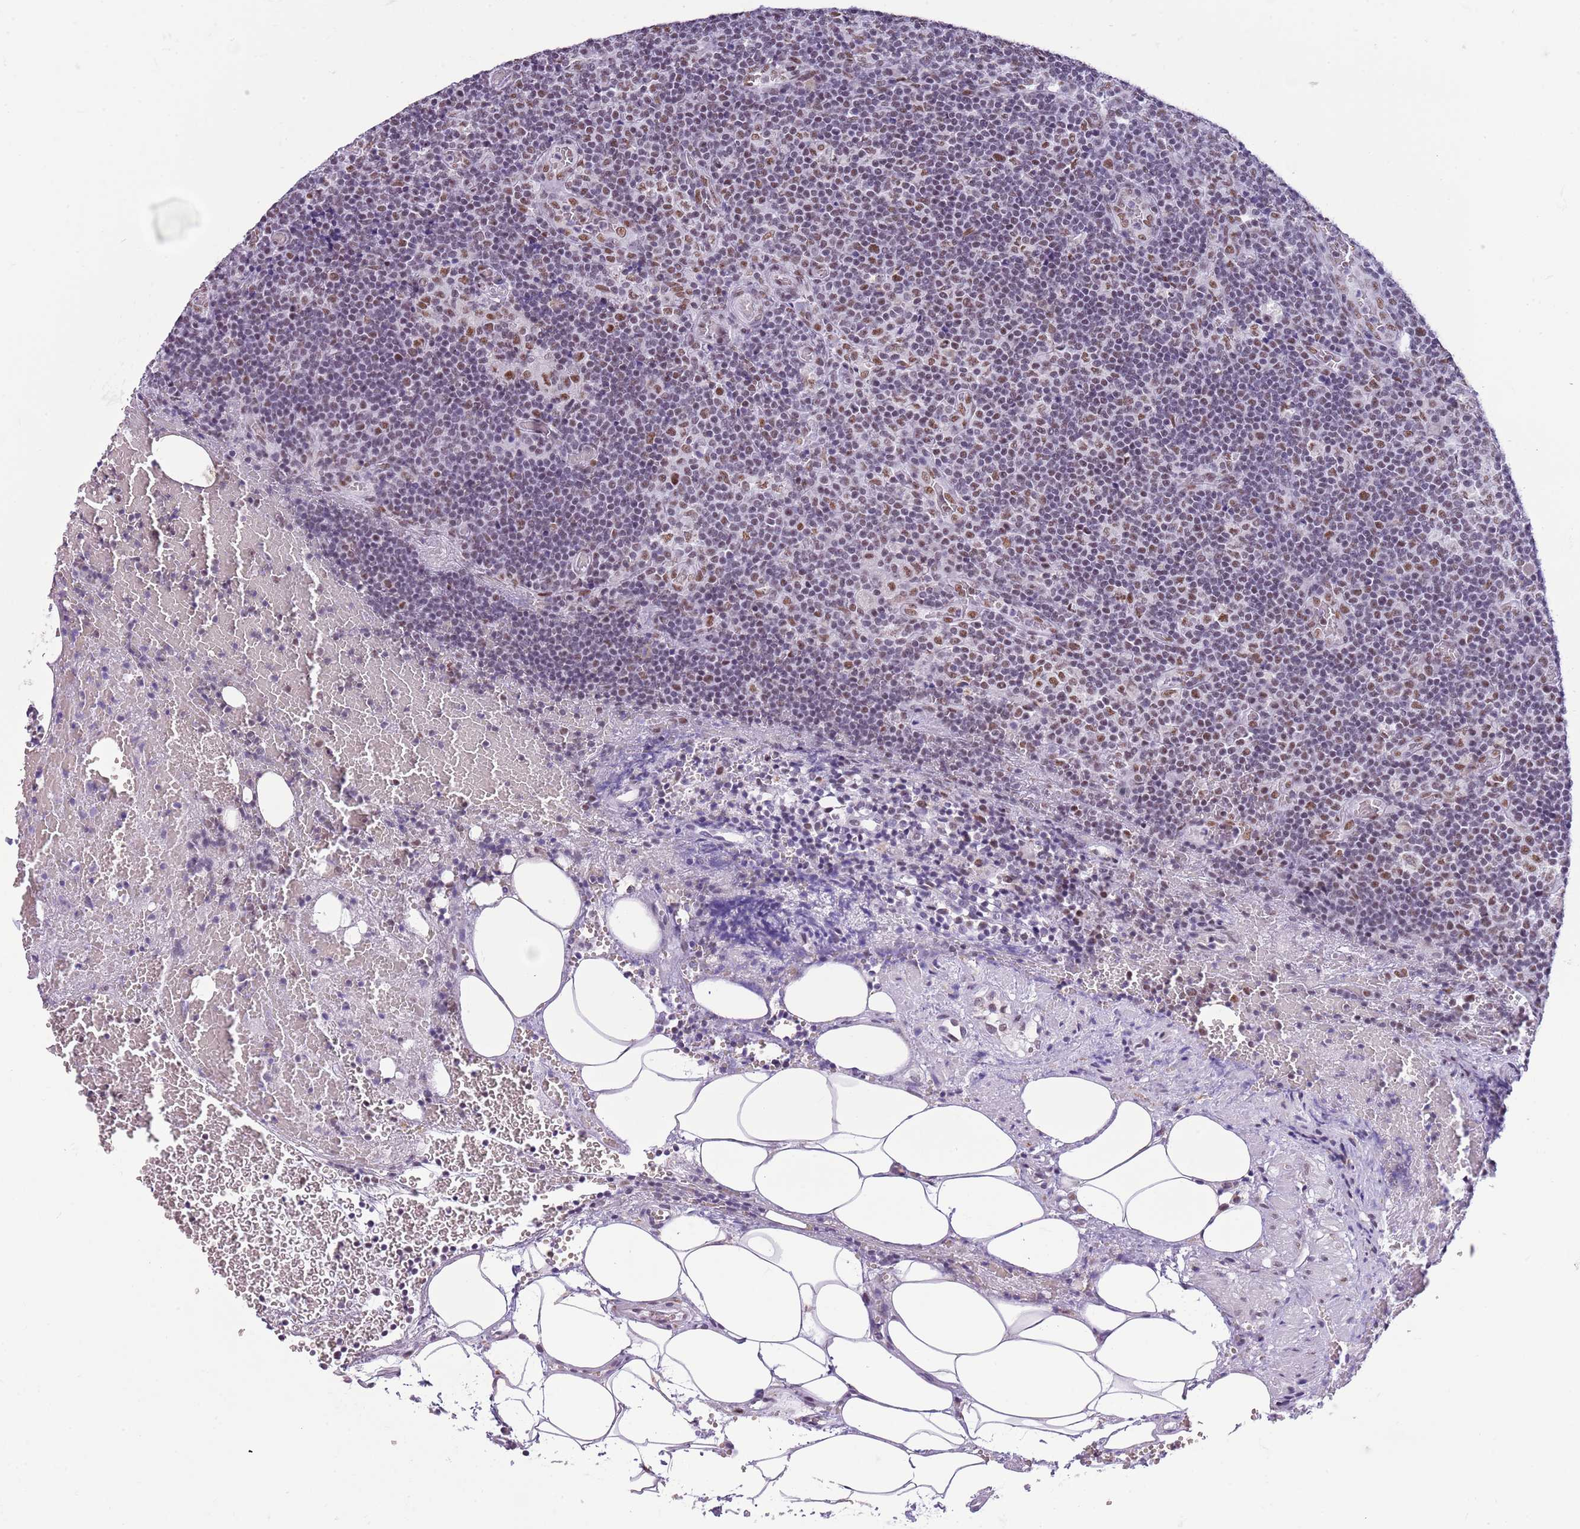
{"staining": {"intensity": "moderate", "quantity": "25%-75%", "location": "nuclear"}, "tissue": "lymph node", "cell_type": "Germinal center cells", "image_type": "normal", "snomed": [{"axis": "morphology", "description": "Normal tissue, NOS"}, {"axis": "topography", "description": "Lymph node"}], "caption": "Germinal center cells exhibit medium levels of moderate nuclear staining in about 25%-75% of cells in normal lymph node. The staining was performed using DAB, with brown indicating positive protein expression. Nuclei are stained blue with hematoxylin.", "gene": "SF3A2", "patient": {"sex": "male", "age": 58}}